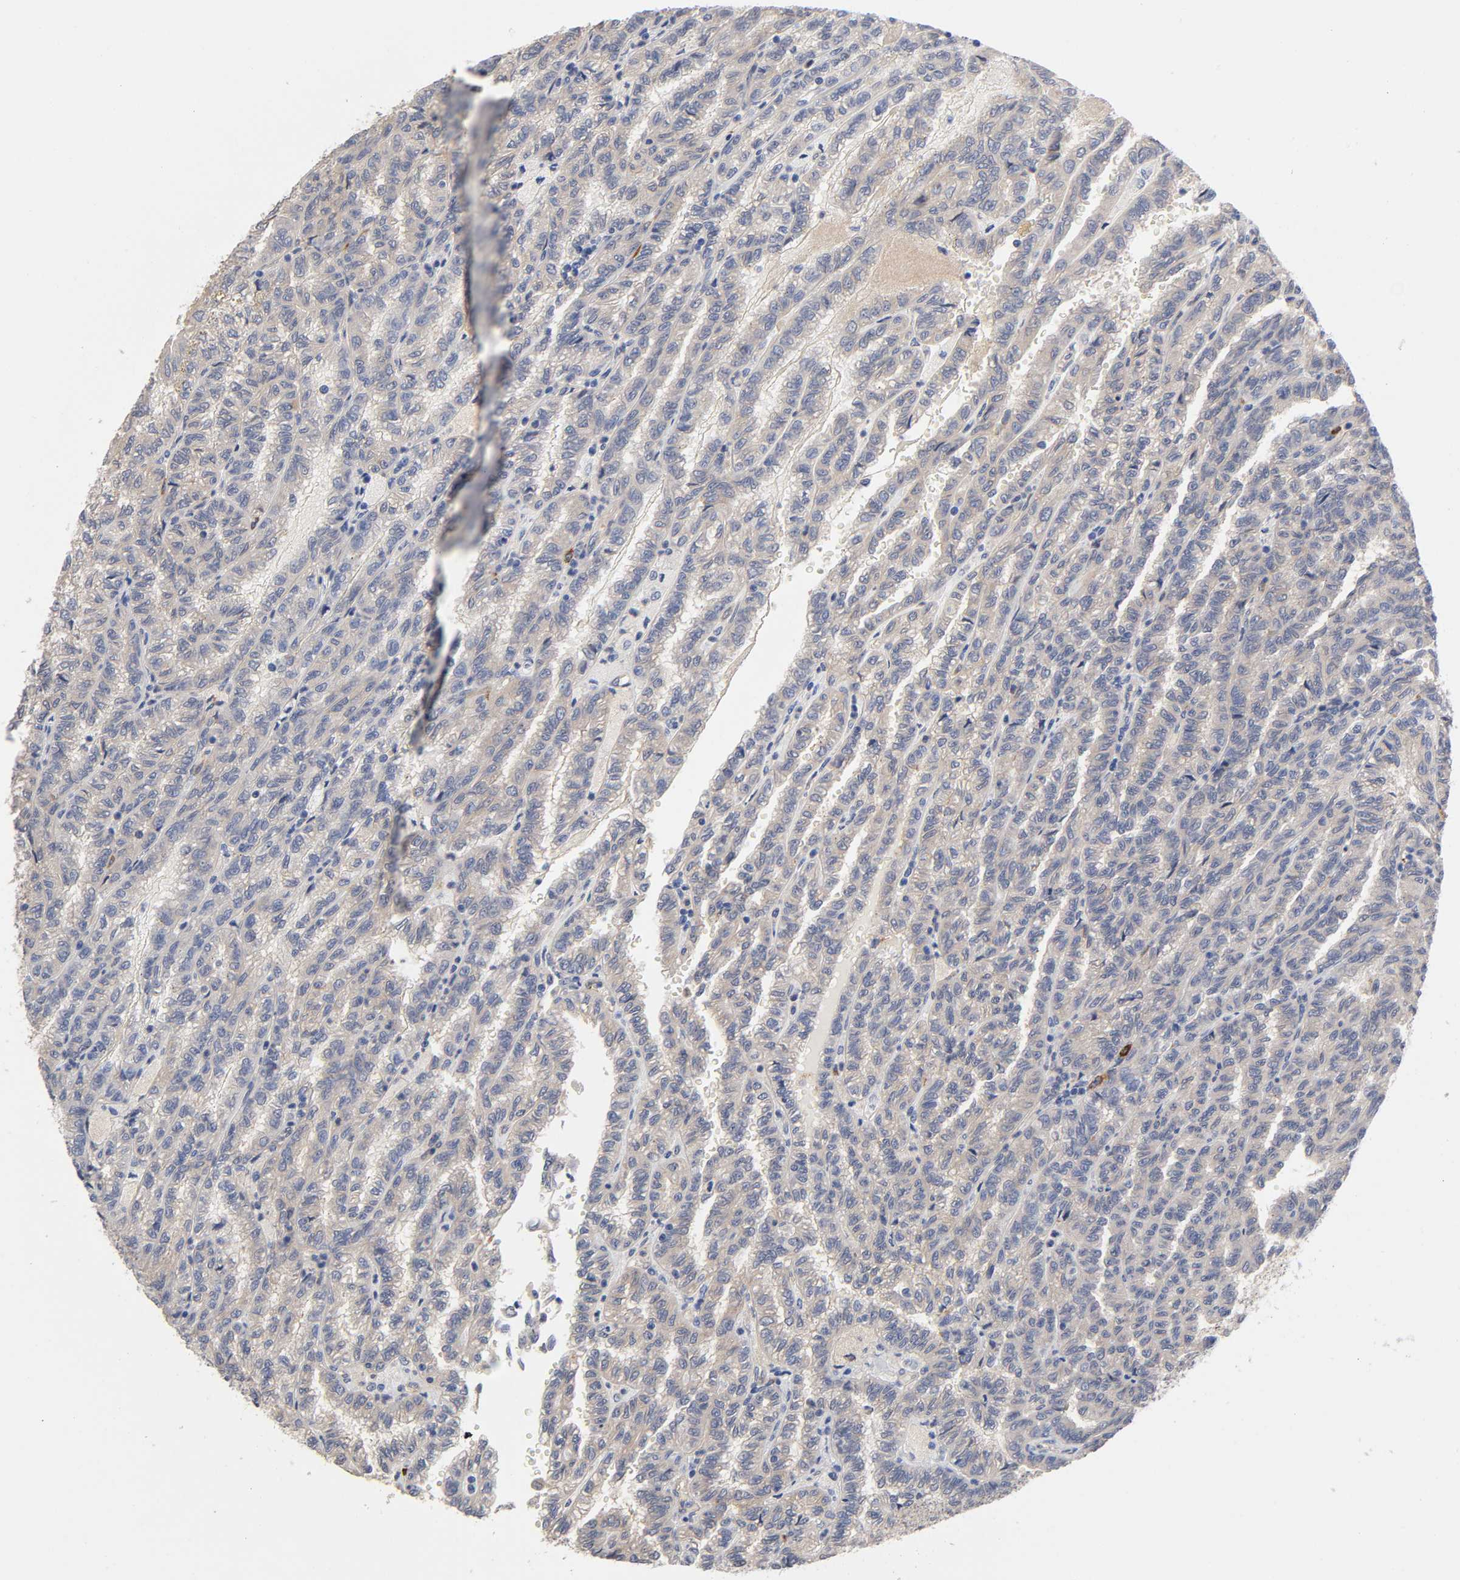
{"staining": {"intensity": "negative", "quantity": "none", "location": "none"}, "tissue": "renal cancer", "cell_type": "Tumor cells", "image_type": "cancer", "snomed": [{"axis": "morphology", "description": "Inflammation, NOS"}, {"axis": "morphology", "description": "Adenocarcinoma, NOS"}, {"axis": "topography", "description": "Kidney"}], "caption": "A micrograph of renal cancer stained for a protein exhibits no brown staining in tumor cells.", "gene": "RAB13", "patient": {"sex": "male", "age": 68}}